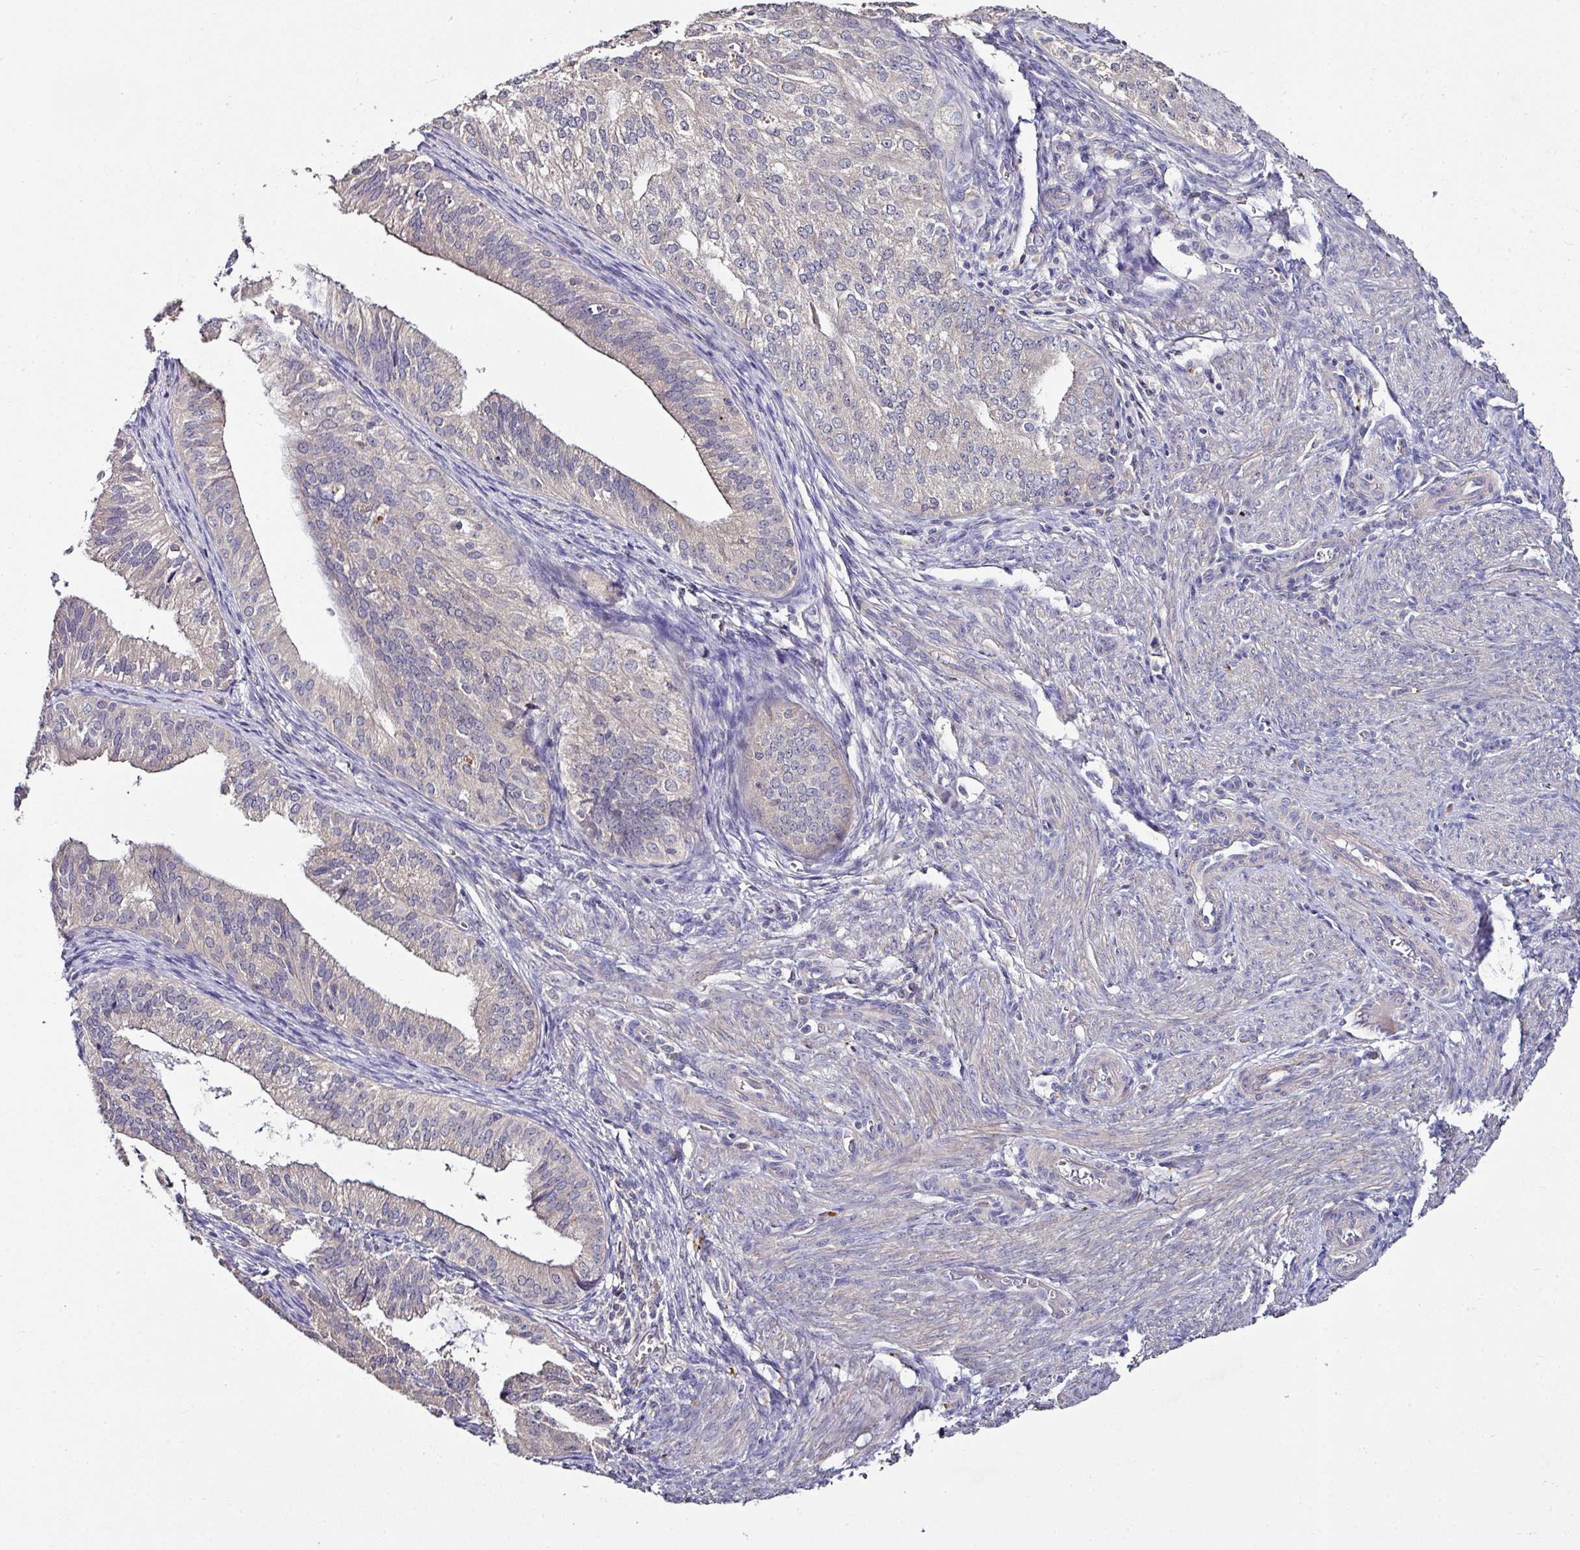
{"staining": {"intensity": "negative", "quantity": "none", "location": "none"}, "tissue": "endometrial cancer", "cell_type": "Tumor cells", "image_type": "cancer", "snomed": [{"axis": "morphology", "description": "Adenocarcinoma, NOS"}, {"axis": "topography", "description": "Endometrium"}], "caption": "Tumor cells show no significant protein positivity in adenocarcinoma (endometrial).", "gene": "AEBP2", "patient": {"sex": "female", "age": 50}}